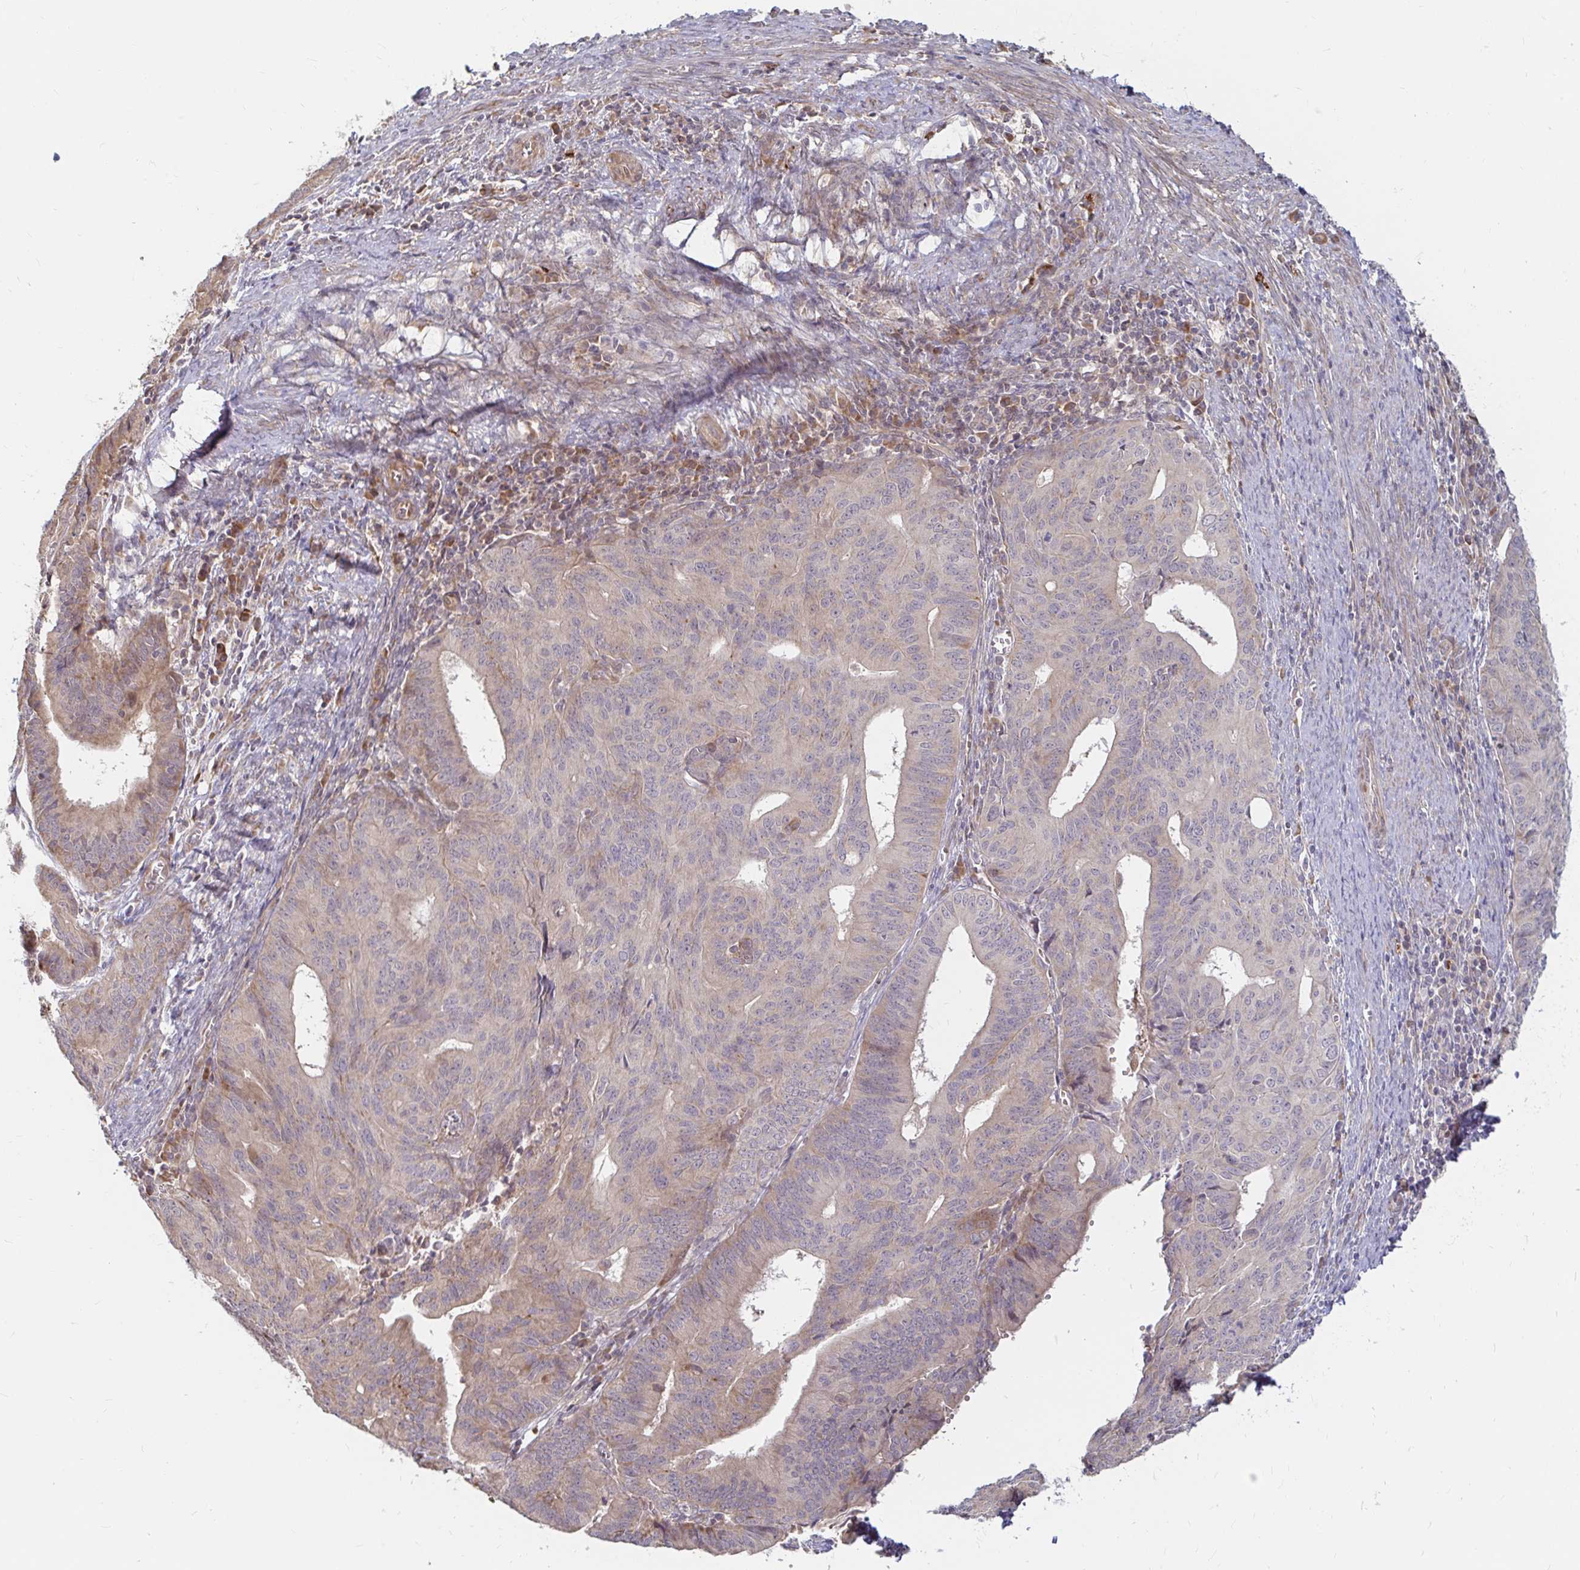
{"staining": {"intensity": "weak", "quantity": "<25%", "location": "cytoplasmic/membranous"}, "tissue": "endometrial cancer", "cell_type": "Tumor cells", "image_type": "cancer", "snomed": [{"axis": "morphology", "description": "Adenocarcinoma, NOS"}, {"axis": "topography", "description": "Endometrium"}], "caption": "A high-resolution image shows immunohistochemistry (IHC) staining of endometrial adenocarcinoma, which exhibits no significant expression in tumor cells. (Brightfield microscopy of DAB (3,3'-diaminobenzidine) IHC at high magnification).", "gene": "CAST", "patient": {"sex": "female", "age": 65}}